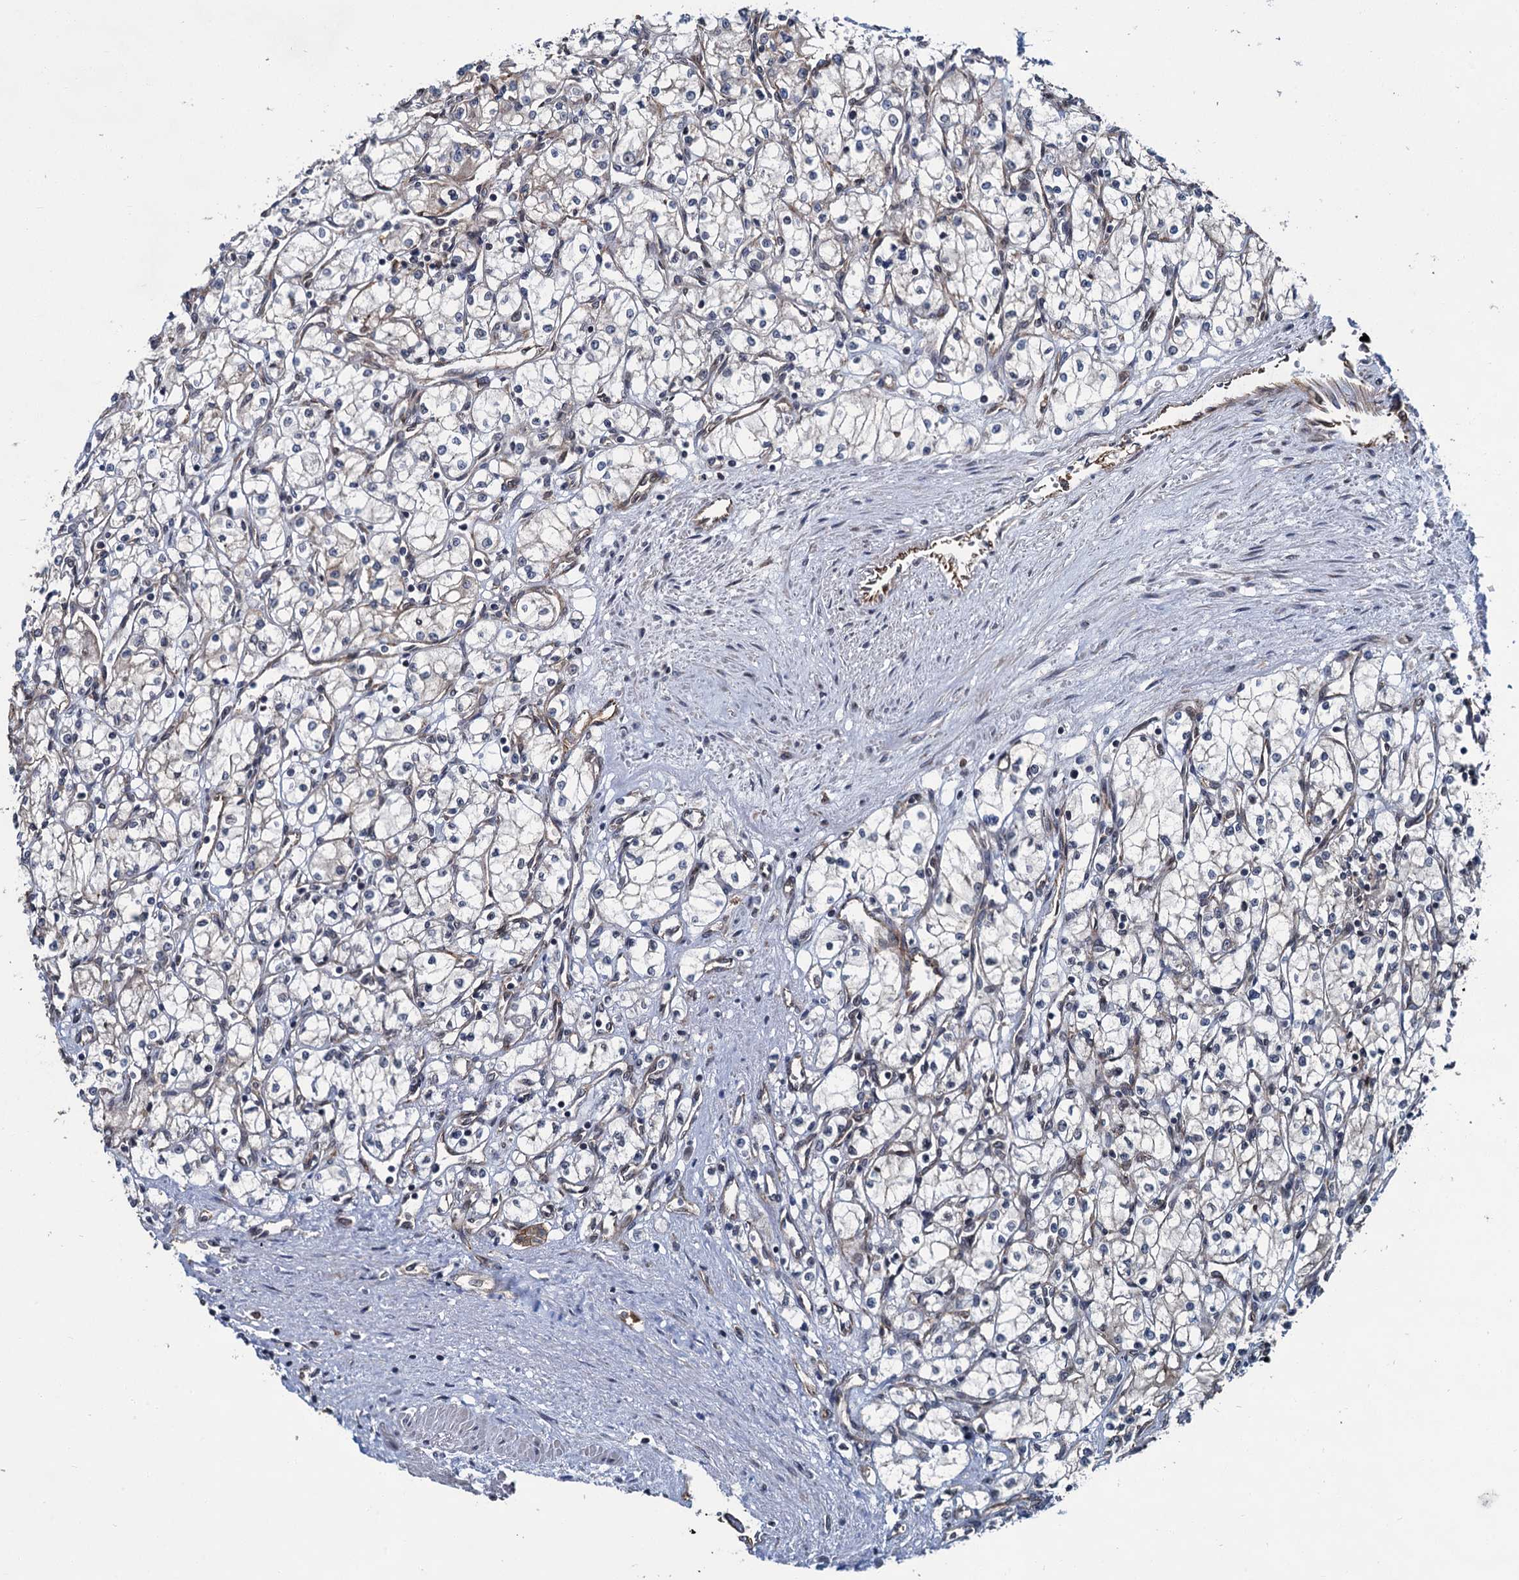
{"staining": {"intensity": "negative", "quantity": "none", "location": "none"}, "tissue": "renal cancer", "cell_type": "Tumor cells", "image_type": "cancer", "snomed": [{"axis": "morphology", "description": "Adenocarcinoma, NOS"}, {"axis": "topography", "description": "Kidney"}], "caption": "Immunohistochemistry (IHC) histopathology image of renal adenocarcinoma stained for a protein (brown), which demonstrates no staining in tumor cells. The staining was performed using DAB to visualize the protein expression in brown, while the nuclei were stained in blue with hematoxylin (Magnification: 20x).", "gene": "ZFYVE19", "patient": {"sex": "male", "age": 59}}